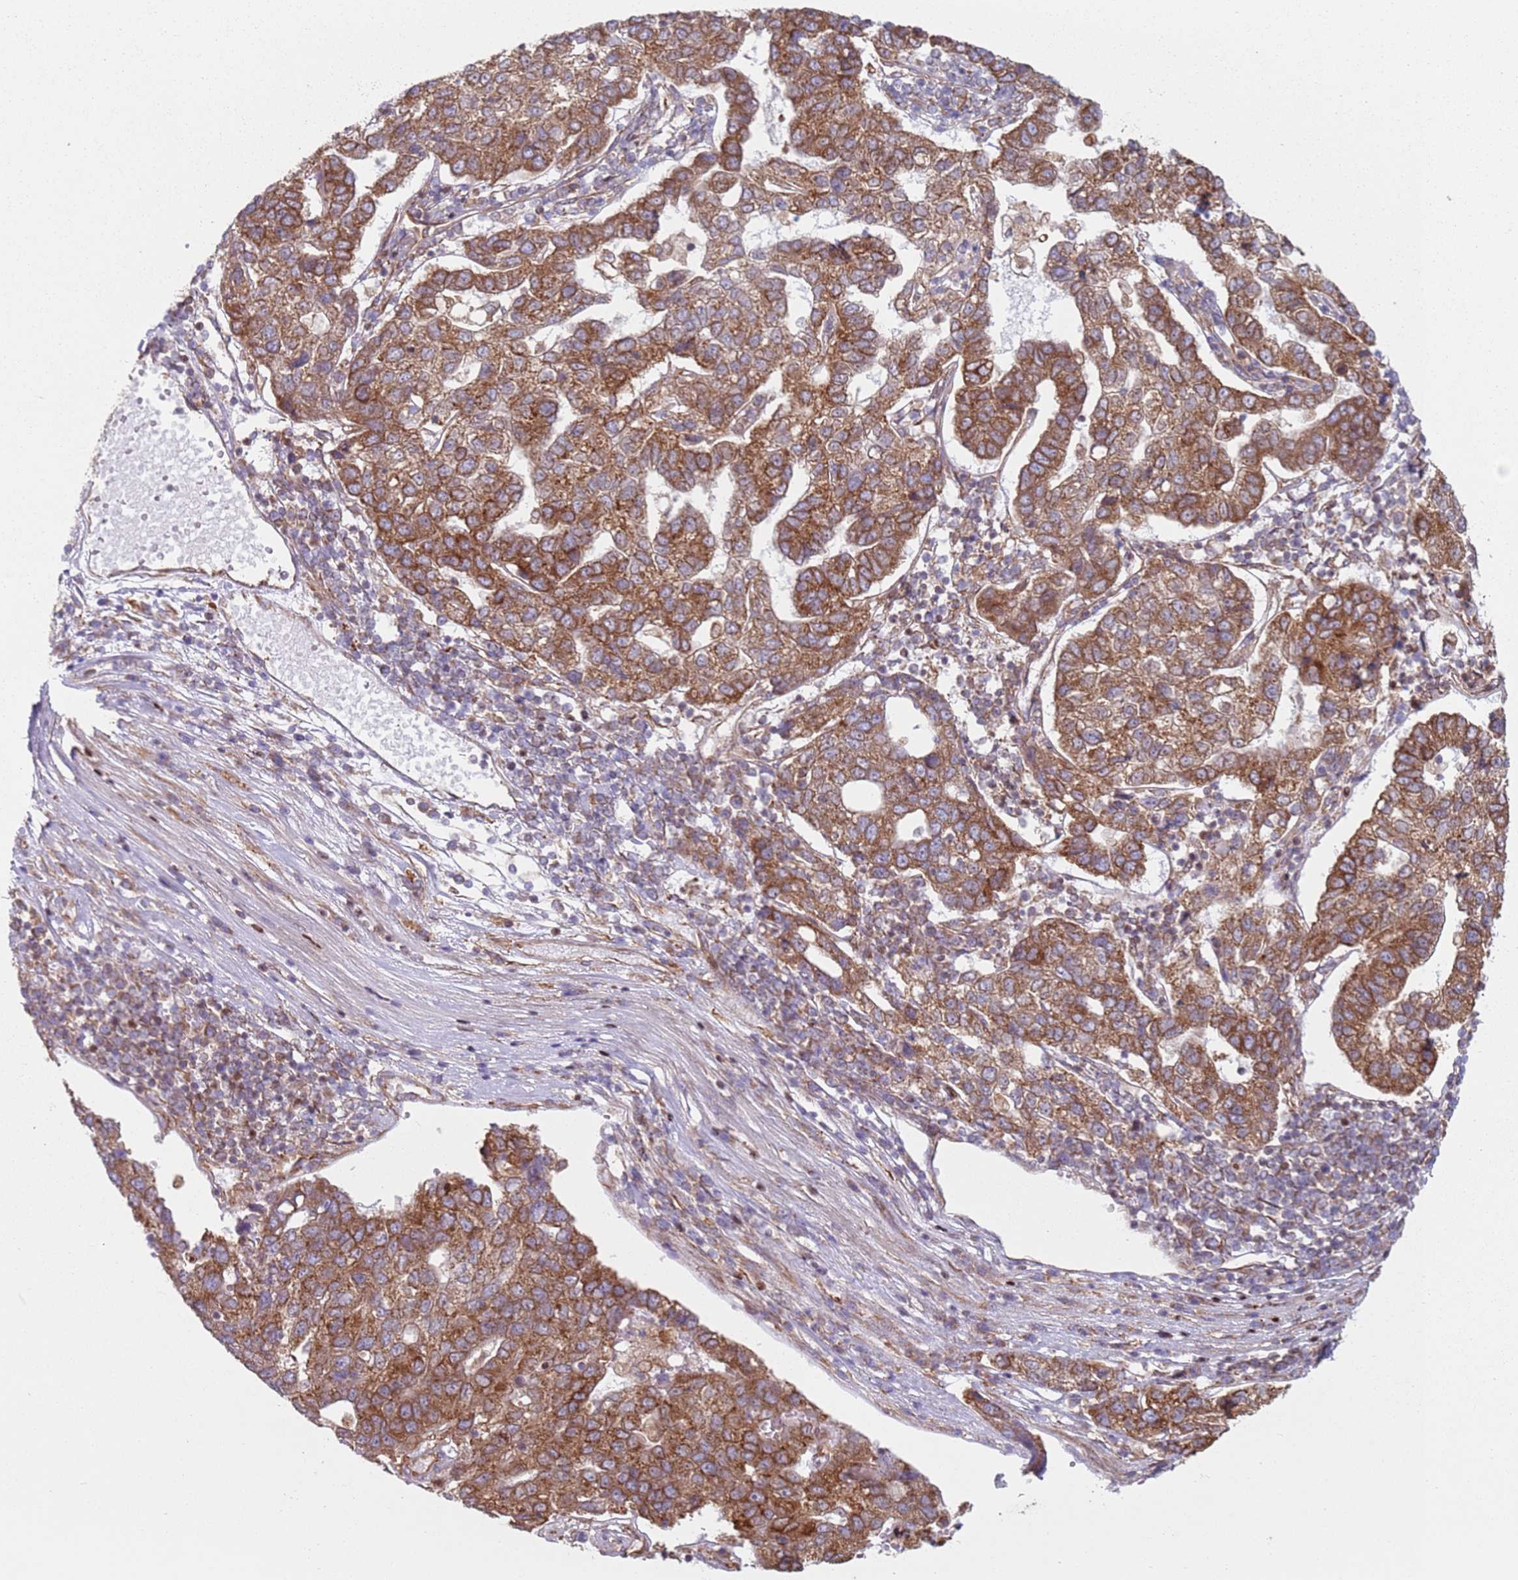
{"staining": {"intensity": "strong", "quantity": ">75%", "location": "cytoplasmic/membranous"}, "tissue": "pancreatic cancer", "cell_type": "Tumor cells", "image_type": "cancer", "snomed": [{"axis": "morphology", "description": "Adenocarcinoma, NOS"}, {"axis": "topography", "description": "Pancreas"}], "caption": "This is an image of IHC staining of pancreatic cancer, which shows strong positivity in the cytoplasmic/membranous of tumor cells.", "gene": "HNRNPLL", "patient": {"sex": "female", "age": 61}}